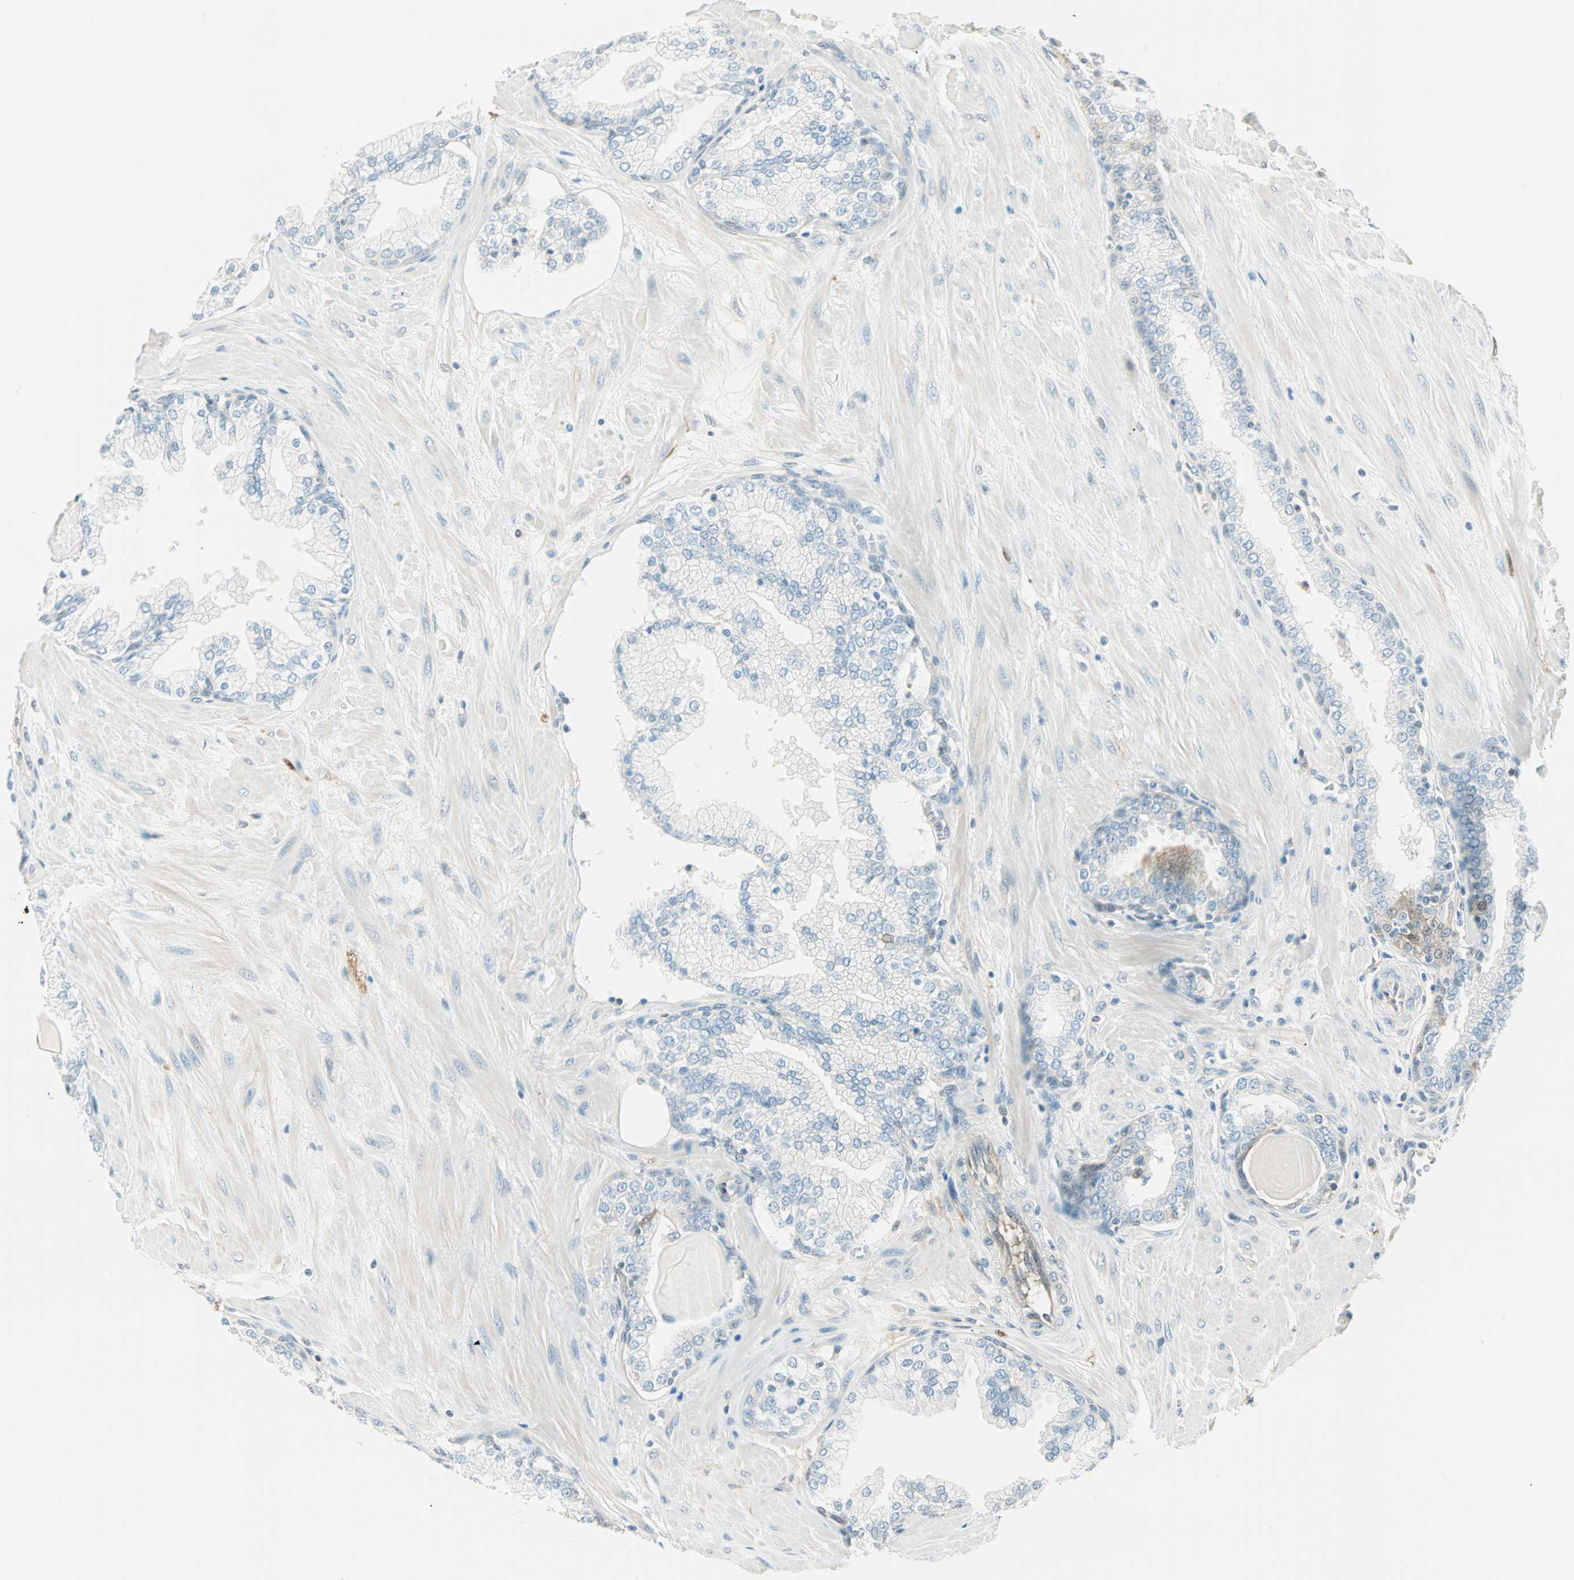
{"staining": {"intensity": "negative", "quantity": "none", "location": "none"}, "tissue": "prostate", "cell_type": "Glandular cells", "image_type": "normal", "snomed": [{"axis": "morphology", "description": "Normal tissue, NOS"}, {"axis": "topography", "description": "Prostate"}], "caption": "Immunohistochemistry (IHC) of unremarkable prostate reveals no staining in glandular cells.", "gene": "S100A1", "patient": {"sex": "male", "age": 51}}